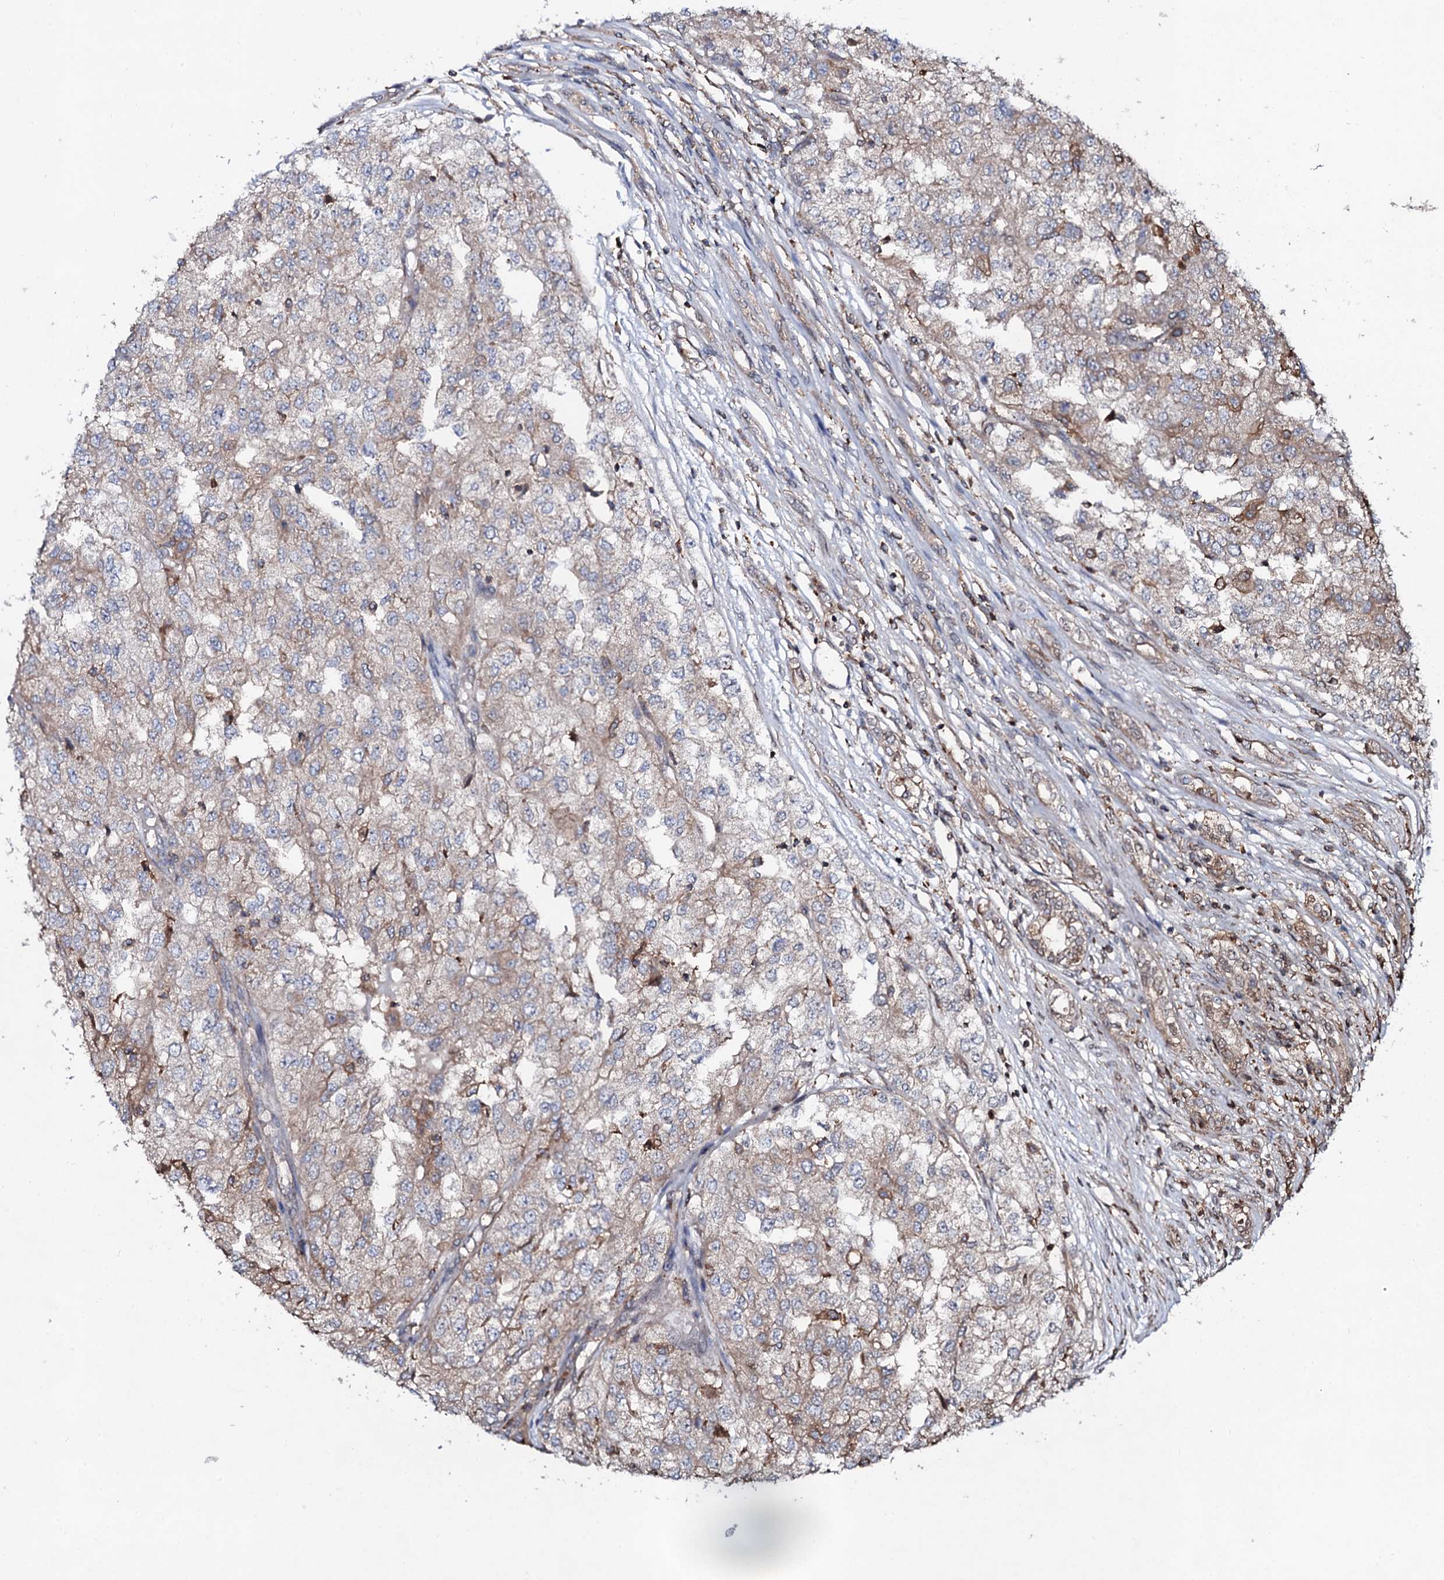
{"staining": {"intensity": "negative", "quantity": "none", "location": "none"}, "tissue": "renal cancer", "cell_type": "Tumor cells", "image_type": "cancer", "snomed": [{"axis": "morphology", "description": "Adenocarcinoma, NOS"}, {"axis": "topography", "description": "Kidney"}], "caption": "Protein analysis of adenocarcinoma (renal) displays no significant positivity in tumor cells. (DAB immunohistochemistry with hematoxylin counter stain).", "gene": "COG6", "patient": {"sex": "female", "age": 54}}